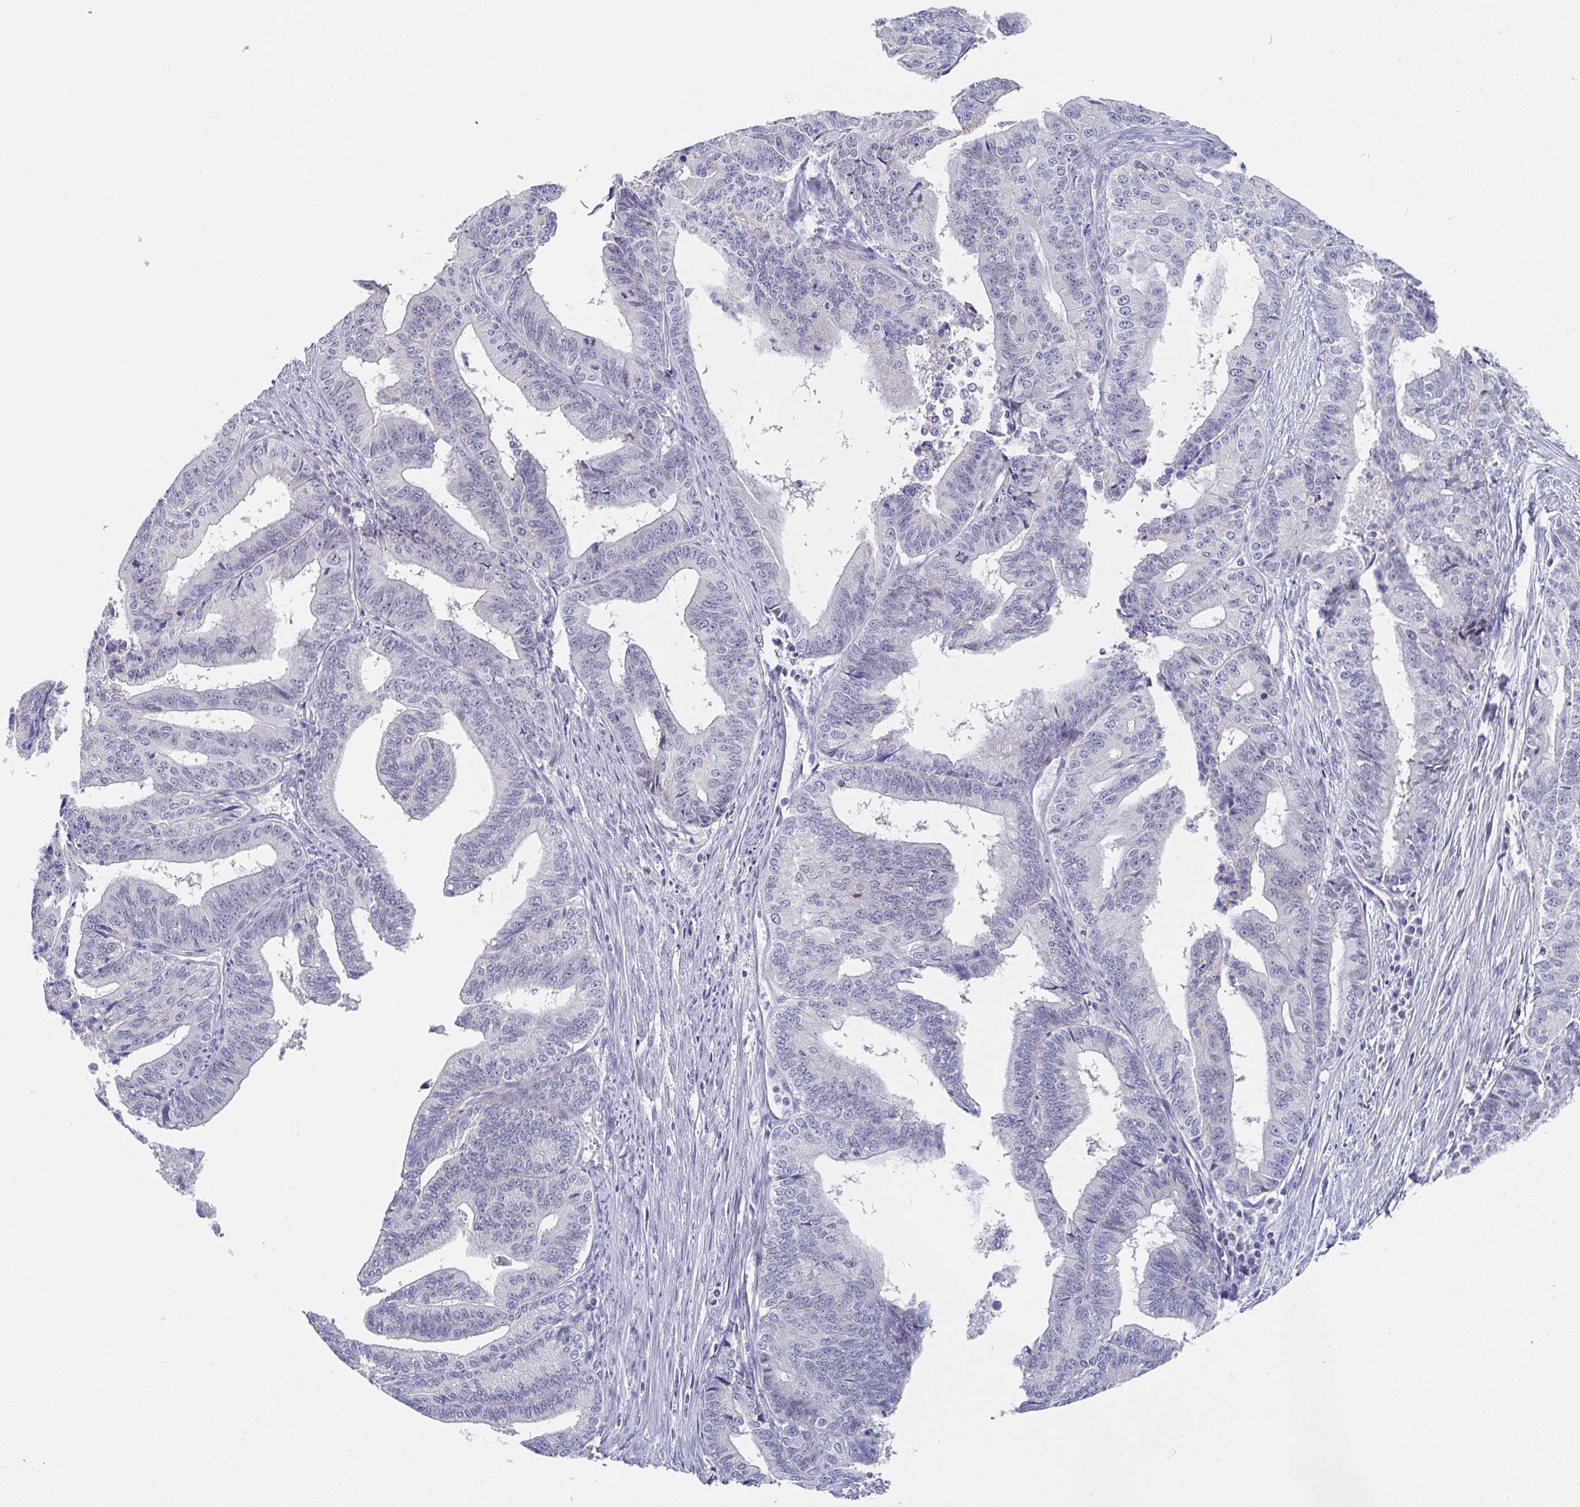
{"staining": {"intensity": "negative", "quantity": "none", "location": "none"}, "tissue": "endometrial cancer", "cell_type": "Tumor cells", "image_type": "cancer", "snomed": [{"axis": "morphology", "description": "Adenocarcinoma, NOS"}, {"axis": "topography", "description": "Endometrium"}], "caption": "This is an immunohistochemistry image of human endometrial cancer (adenocarcinoma). There is no staining in tumor cells.", "gene": "TNFRSF8", "patient": {"sex": "female", "age": 65}}